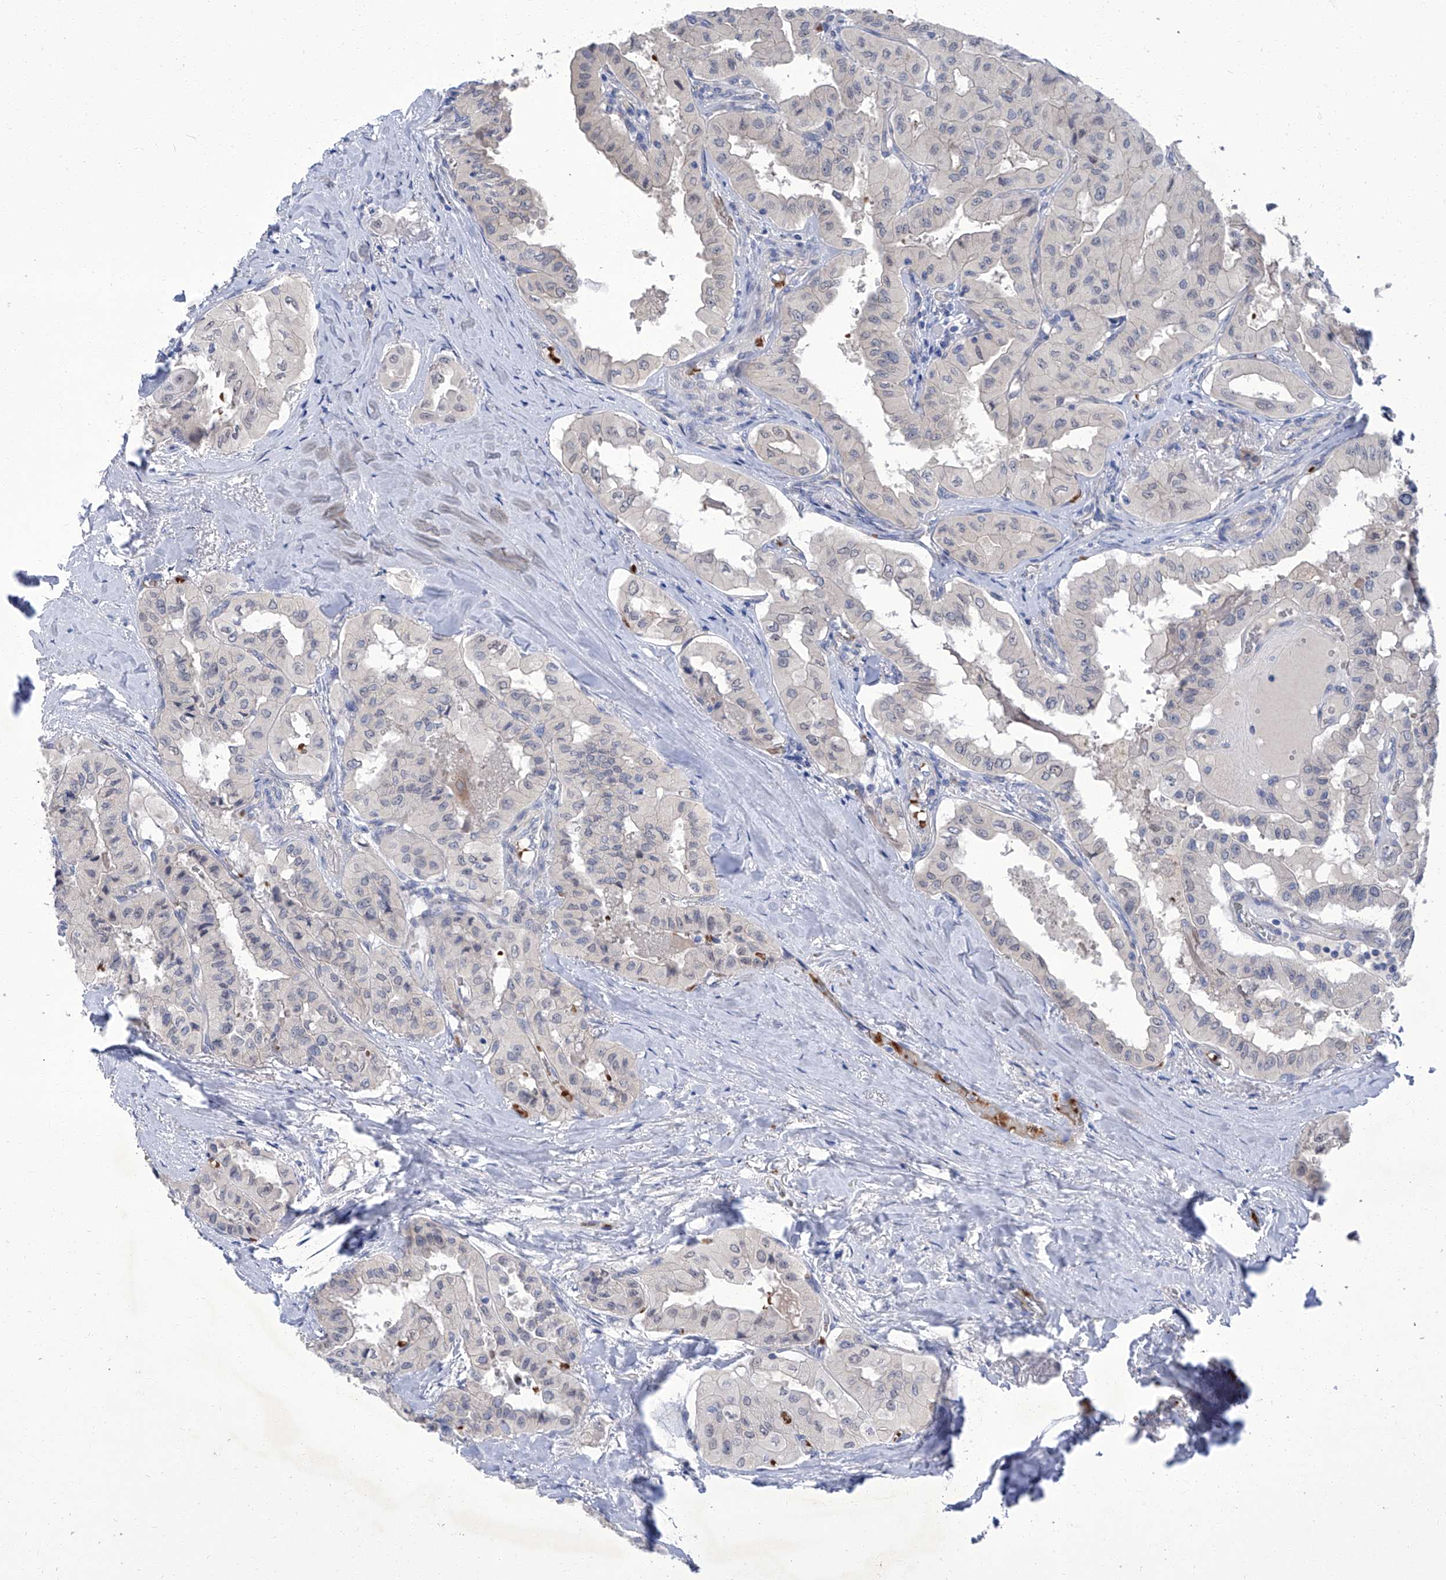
{"staining": {"intensity": "negative", "quantity": "none", "location": "none"}, "tissue": "thyroid cancer", "cell_type": "Tumor cells", "image_type": "cancer", "snomed": [{"axis": "morphology", "description": "Papillary adenocarcinoma, NOS"}, {"axis": "topography", "description": "Thyroid gland"}], "caption": "An image of thyroid cancer (papillary adenocarcinoma) stained for a protein displays no brown staining in tumor cells. (DAB (3,3'-diaminobenzidine) immunohistochemistry, high magnification).", "gene": "PARD3", "patient": {"sex": "female", "age": 59}}